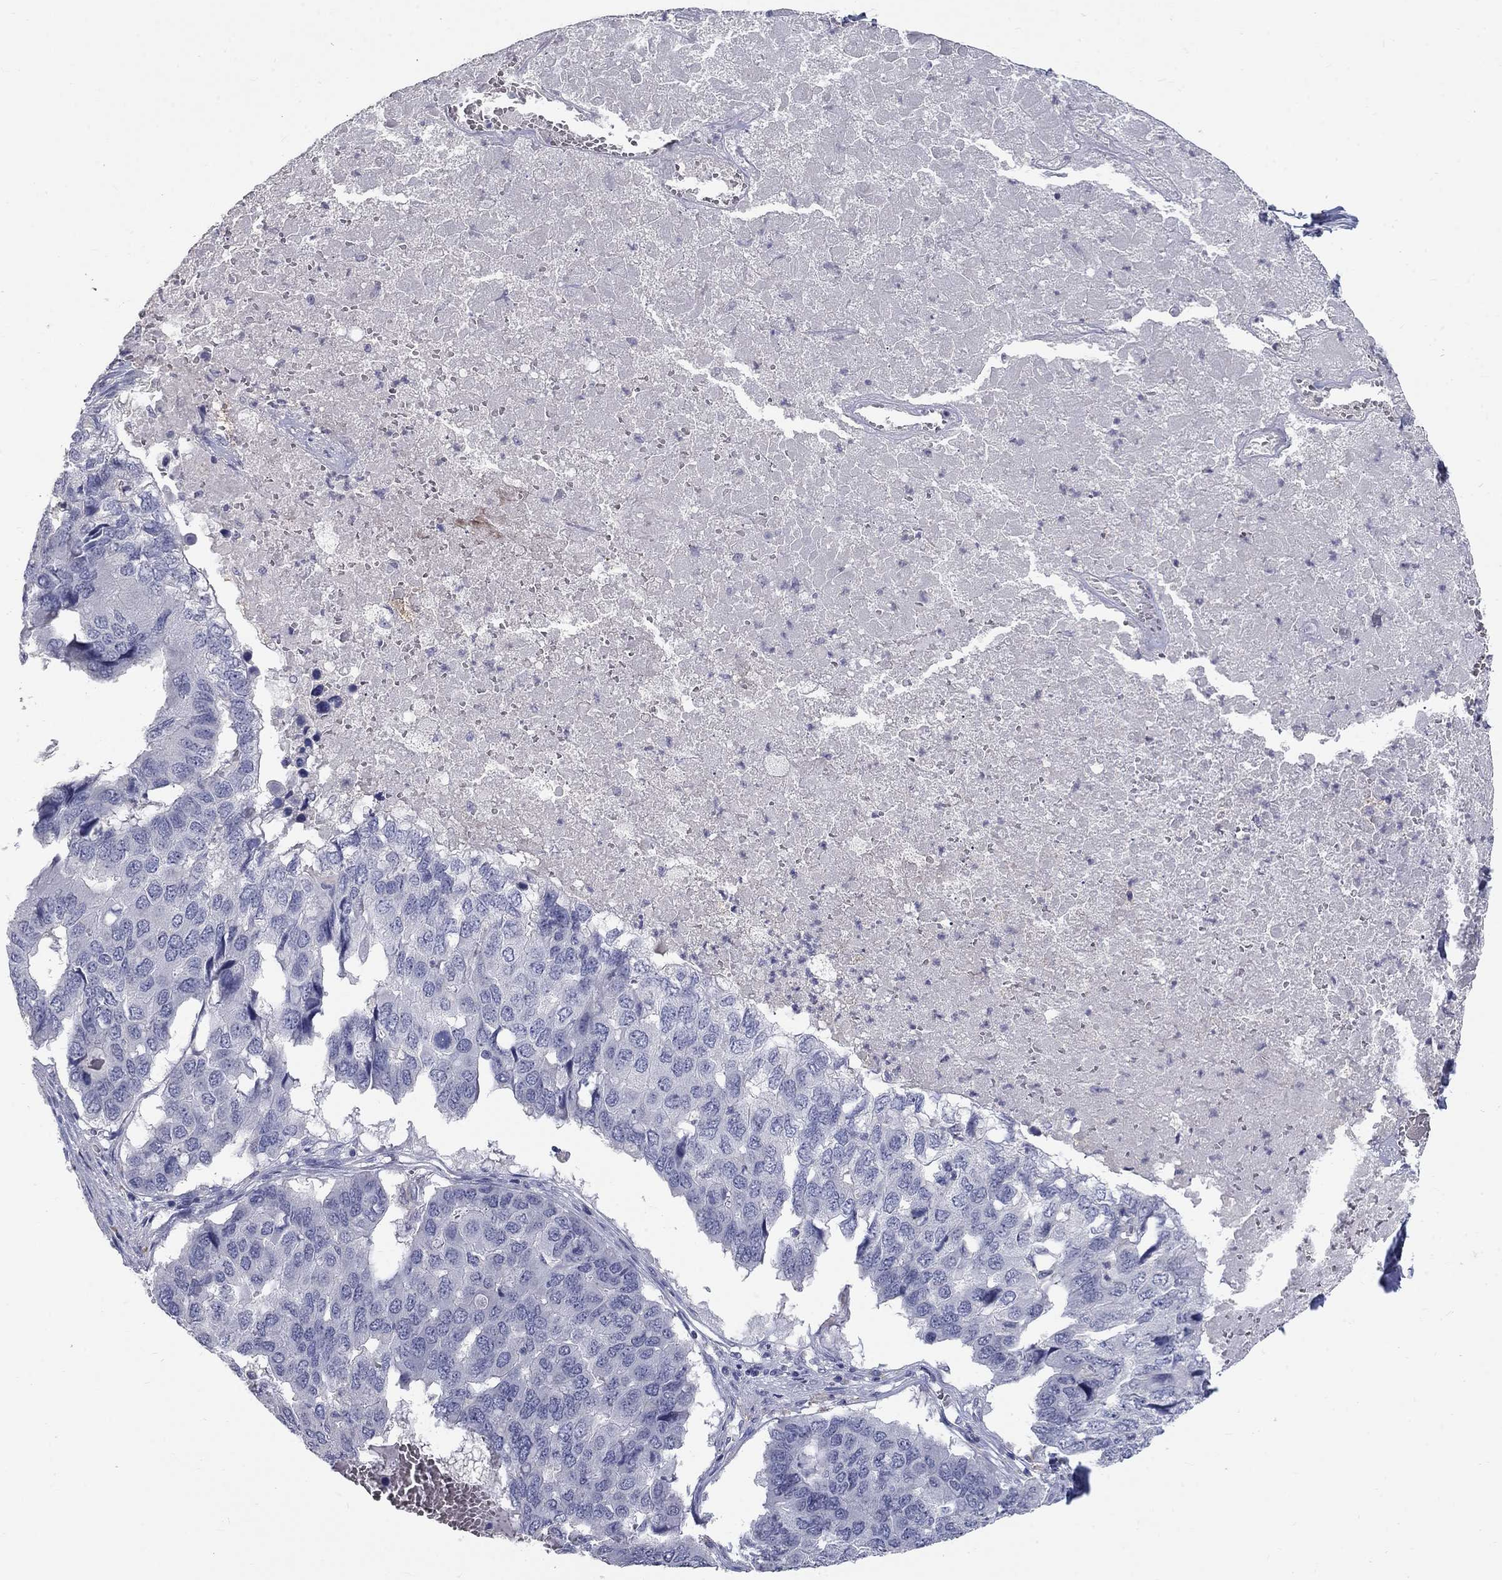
{"staining": {"intensity": "negative", "quantity": "none", "location": "none"}, "tissue": "pancreatic cancer", "cell_type": "Tumor cells", "image_type": "cancer", "snomed": [{"axis": "morphology", "description": "Adenocarcinoma, NOS"}, {"axis": "topography", "description": "Pancreas"}], "caption": "The immunohistochemistry photomicrograph has no significant positivity in tumor cells of pancreatic cancer tissue.", "gene": "PTH1R", "patient": {"sex": "male", "age": 50}}